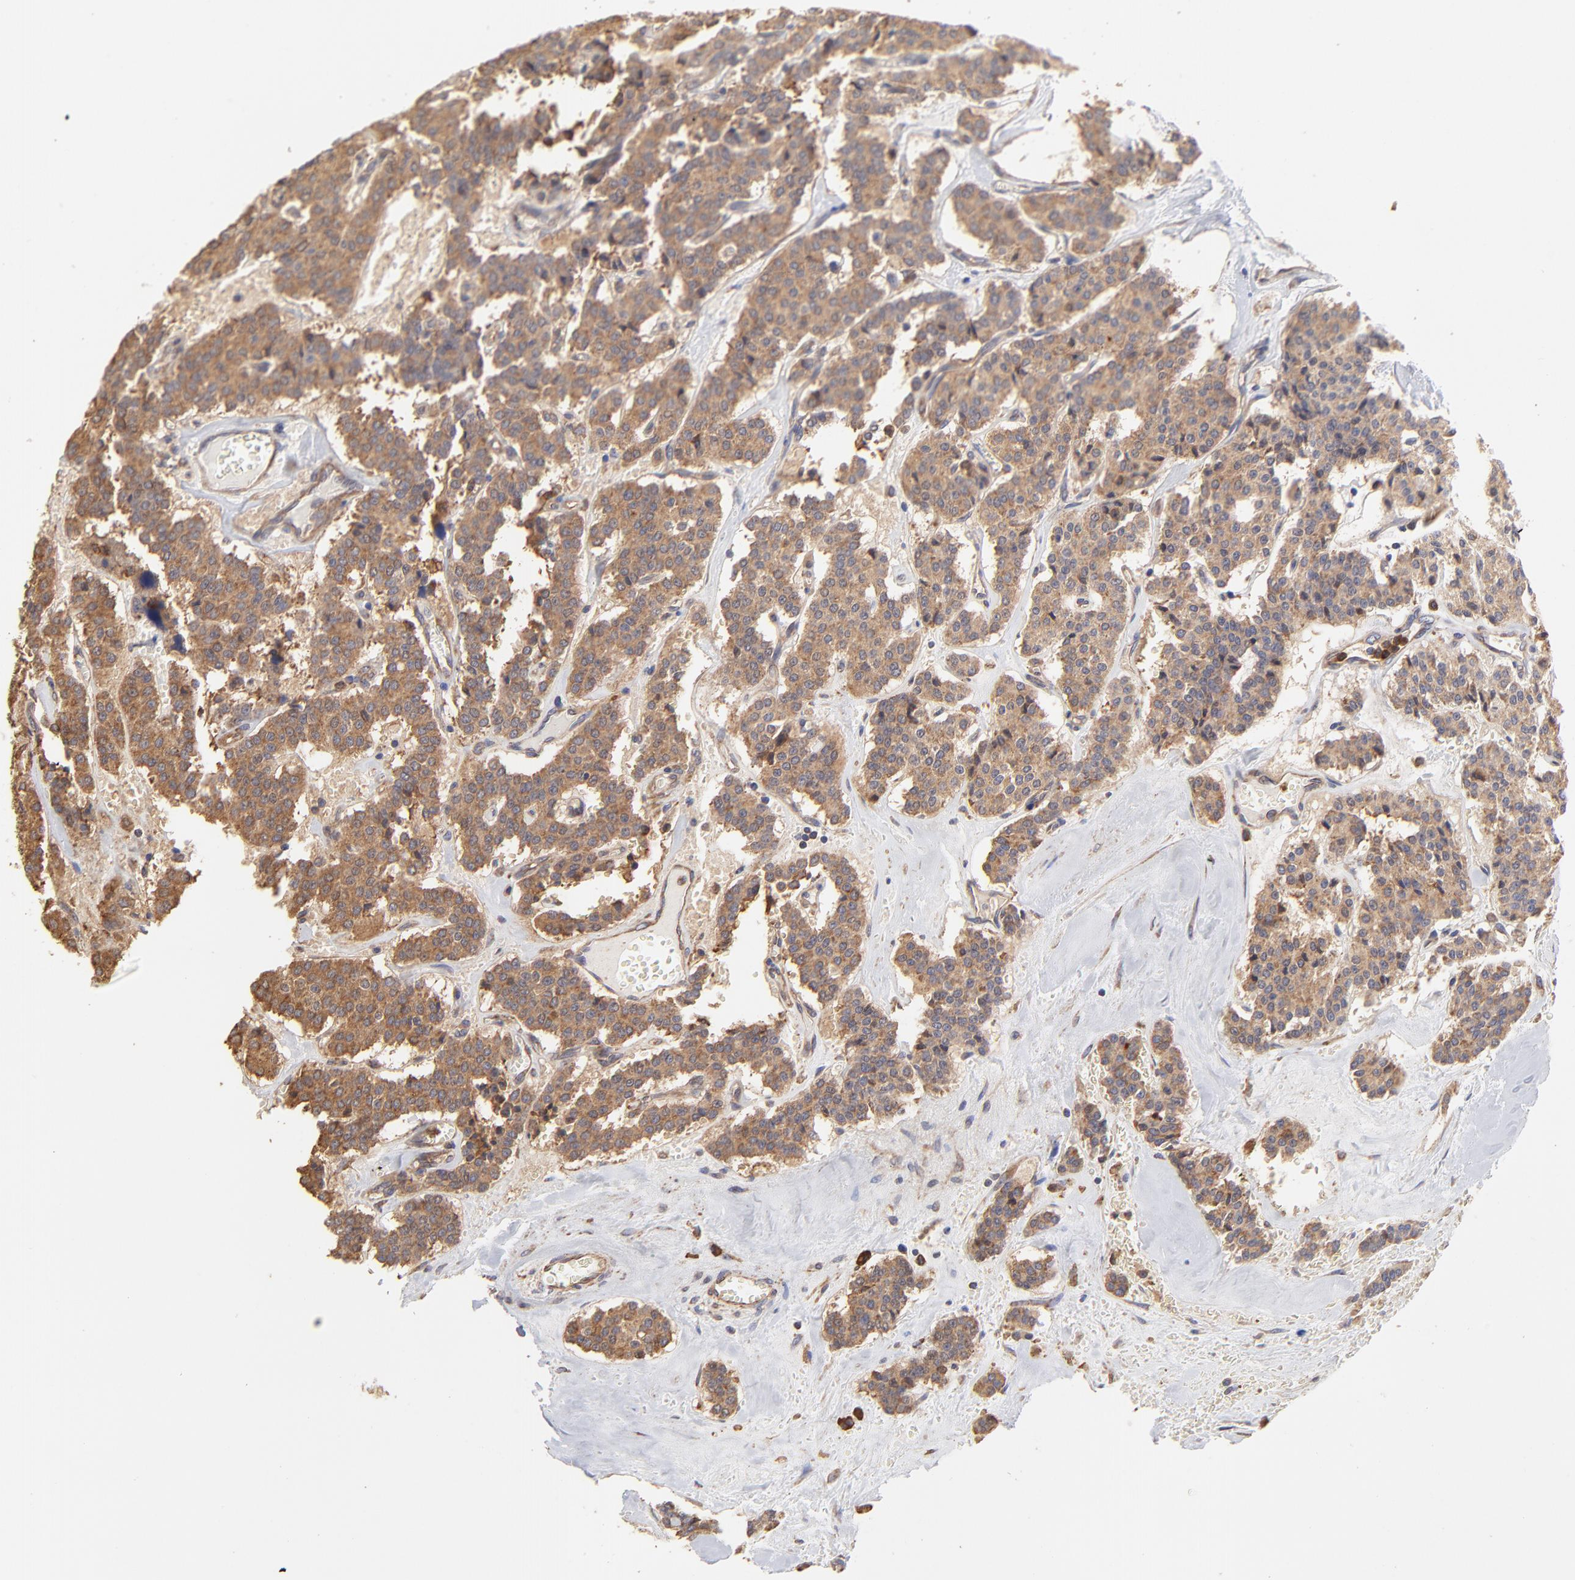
{"staining": {"intensity": "moderate", "quantity": ">75%", "location": "cytoplasmic/membranous"}, "tissue": "carcinoid", "cell_type": "Tumor cells", "image_type": "cancer", "snomed": [{"axis": "morphology", "description": "Carcinoid, malignant, NOS"}, {"axis": "topography", "description": "Bronchus"}], "caption": "Carcinoid stained for a protein shows moderate cytoplasmic/membranous positivity in tumor cells.", "gene": "PFKM", "patient": {"sex": "male", "age": 55}}